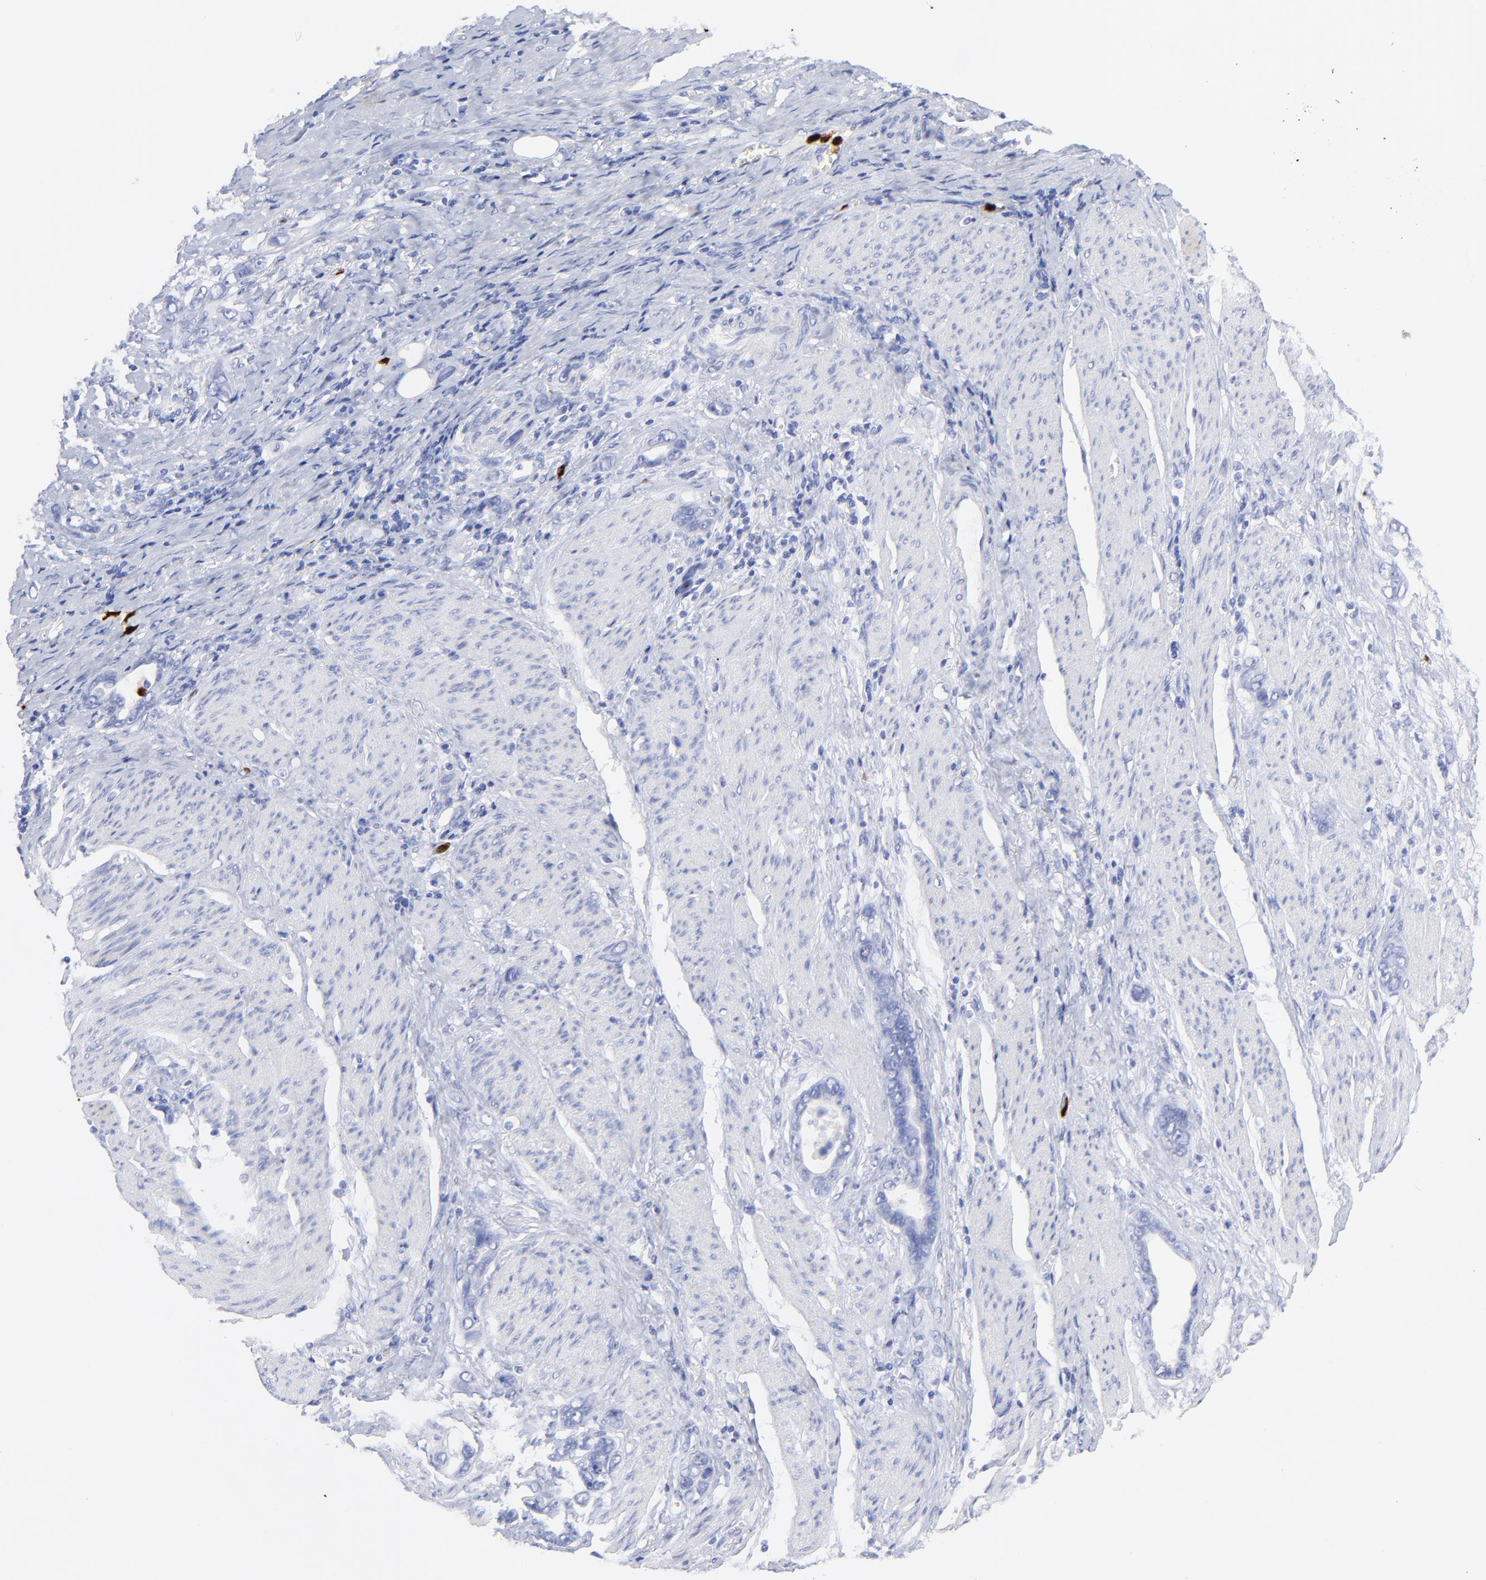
{"staining": {"intensity": "negative", "quantity": "none", "location": "none"}, "tissue": "stomach cancer", "cell_type": "Tumor cells", "image_type": "cancer", "snomed": [{"axis": "morphology", "description": "Adenocarcinoma, NOS"}, {"axis": "topography", "description": "Stomach"}], "caption": "Immunohistochemical staining of stomach cancer demonstrates no significant staining in tumor cells.", "gene": "S100A12", "patient": {"sex": "male", "age": 78}}